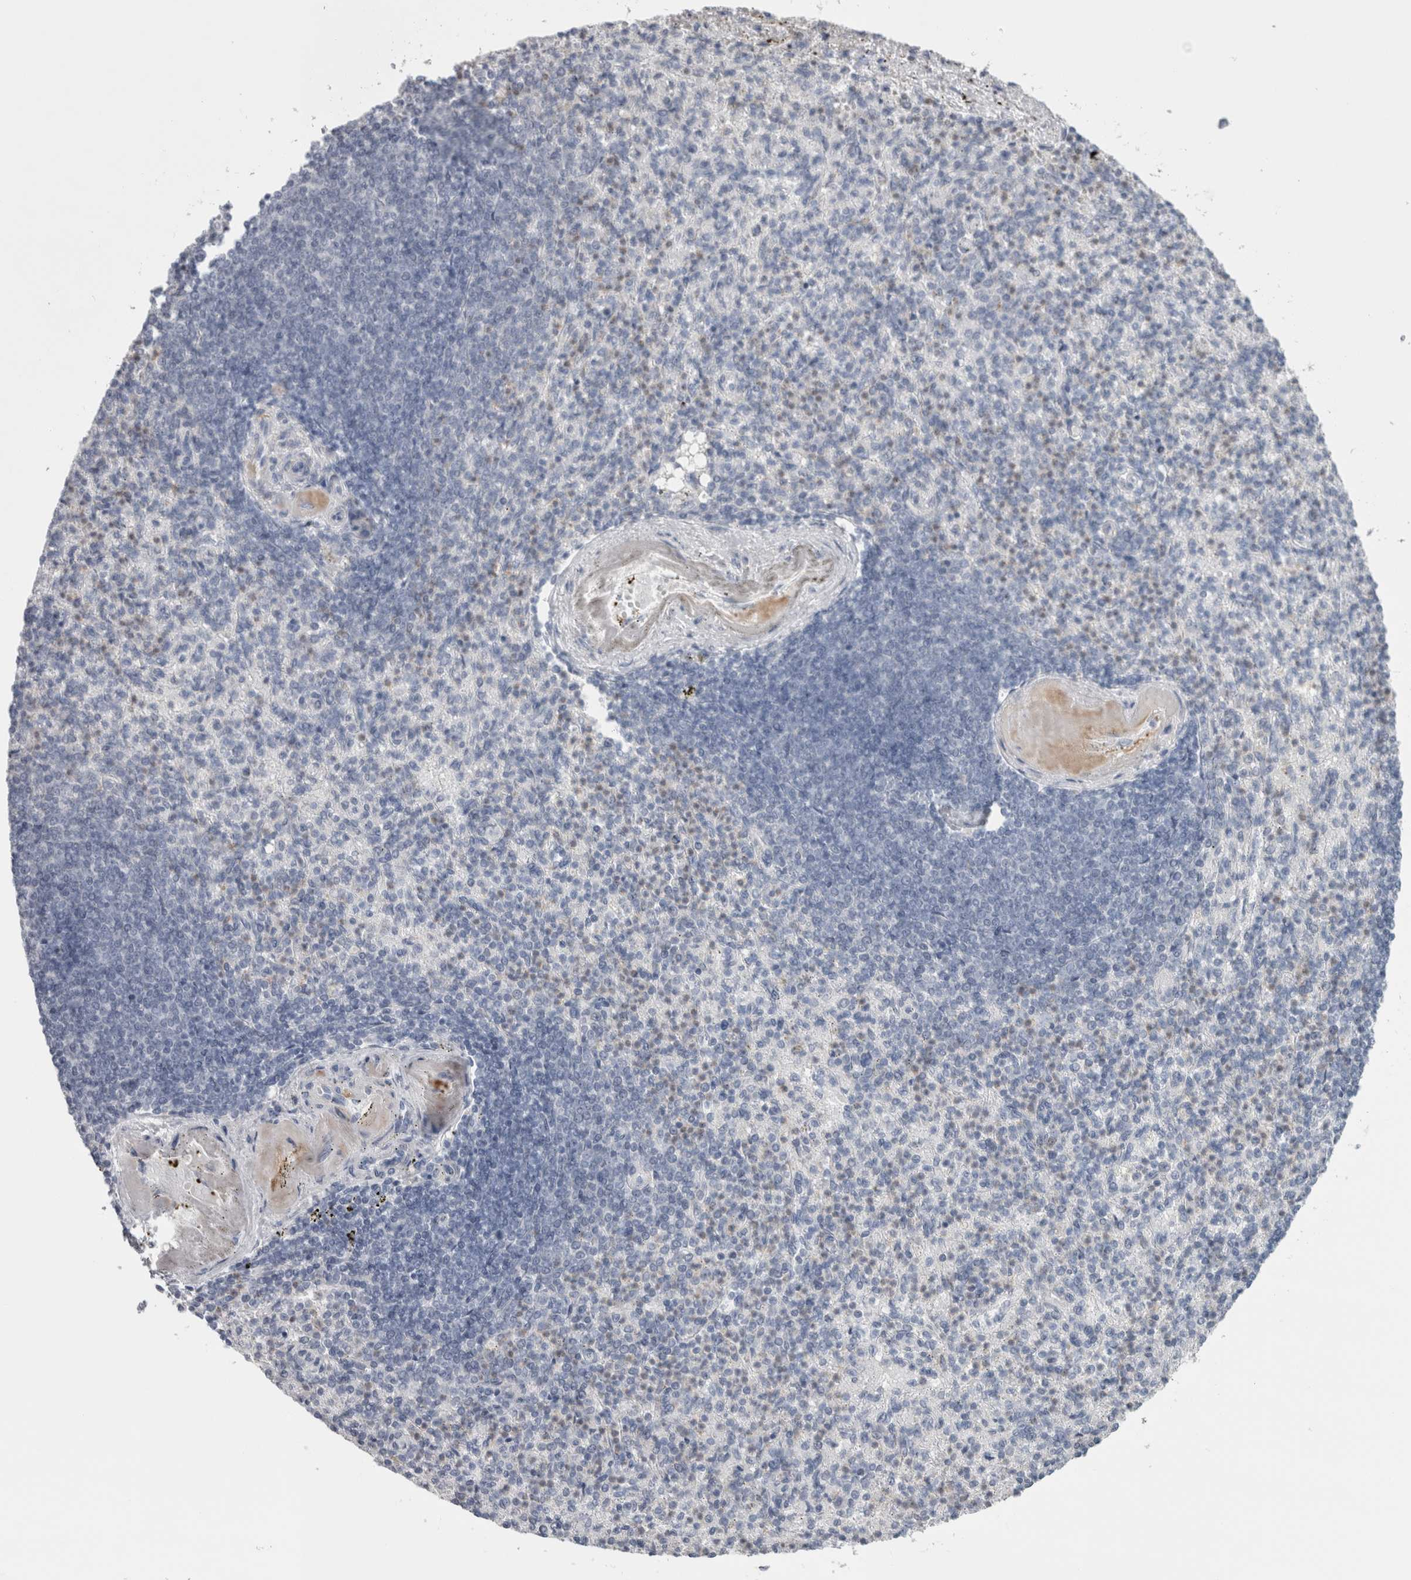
{"staining": {"intensity": "negative", "quantity": "none", "location": "none"}, "tissue": "spleen", "cell_type": "Cells in red pulp", "image_type": "normal", "snomed": [{"axis": "morphology", "description": "Normal tissue, NOS"}, {"axis": "topography", "description": "Spleen"}], "caption": "IHC photomicrograph of unremarkable spleen stained for a protein (brown), which reveals no positivity in cells in red pulp.", "gene": "PLIN1", "patient": {"sex": "female", "age": 74}}